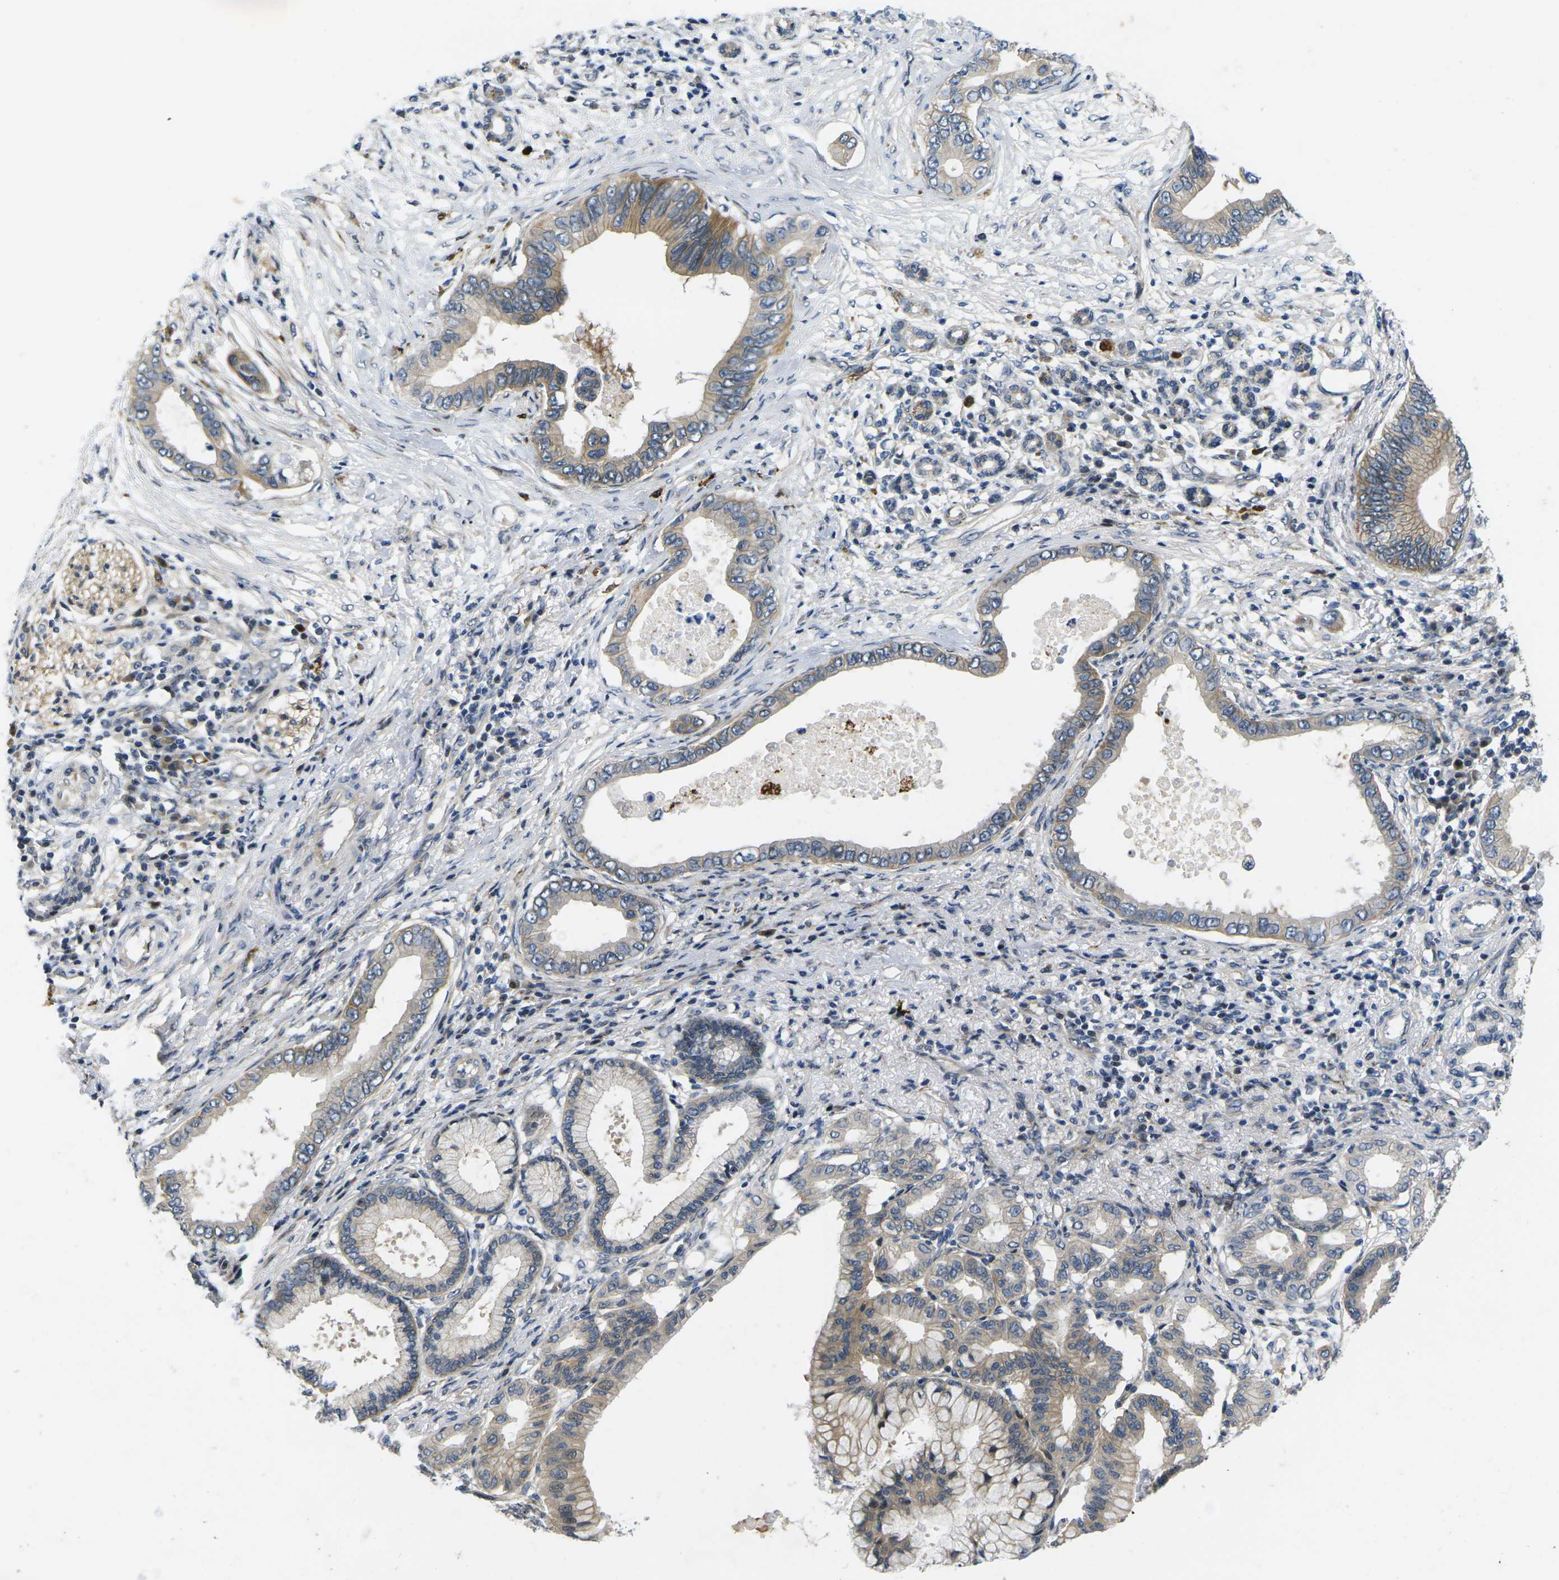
{"staining": {"intensity": "moderate", "quantity": ">75%", "location": "cytoplasmic/membranous"}, "tissue": "pancreatic cancer", "cell_type": "Tumor cells", "image_type": "cancer", "snomed": [{"axis": "morphology", "description": "Adenocarcinoma, NOS"}, {"axis": "topography", "description": "Pancreas"}], "caption": "Protein expression analysis of human pancreatic adenocarcinoma reveals moderate cytoplasmic/membranous positivity in approximately >75% of tumor cells.", "gene": "ROBO2", "patient": {"sex": "male", "age": 77}}